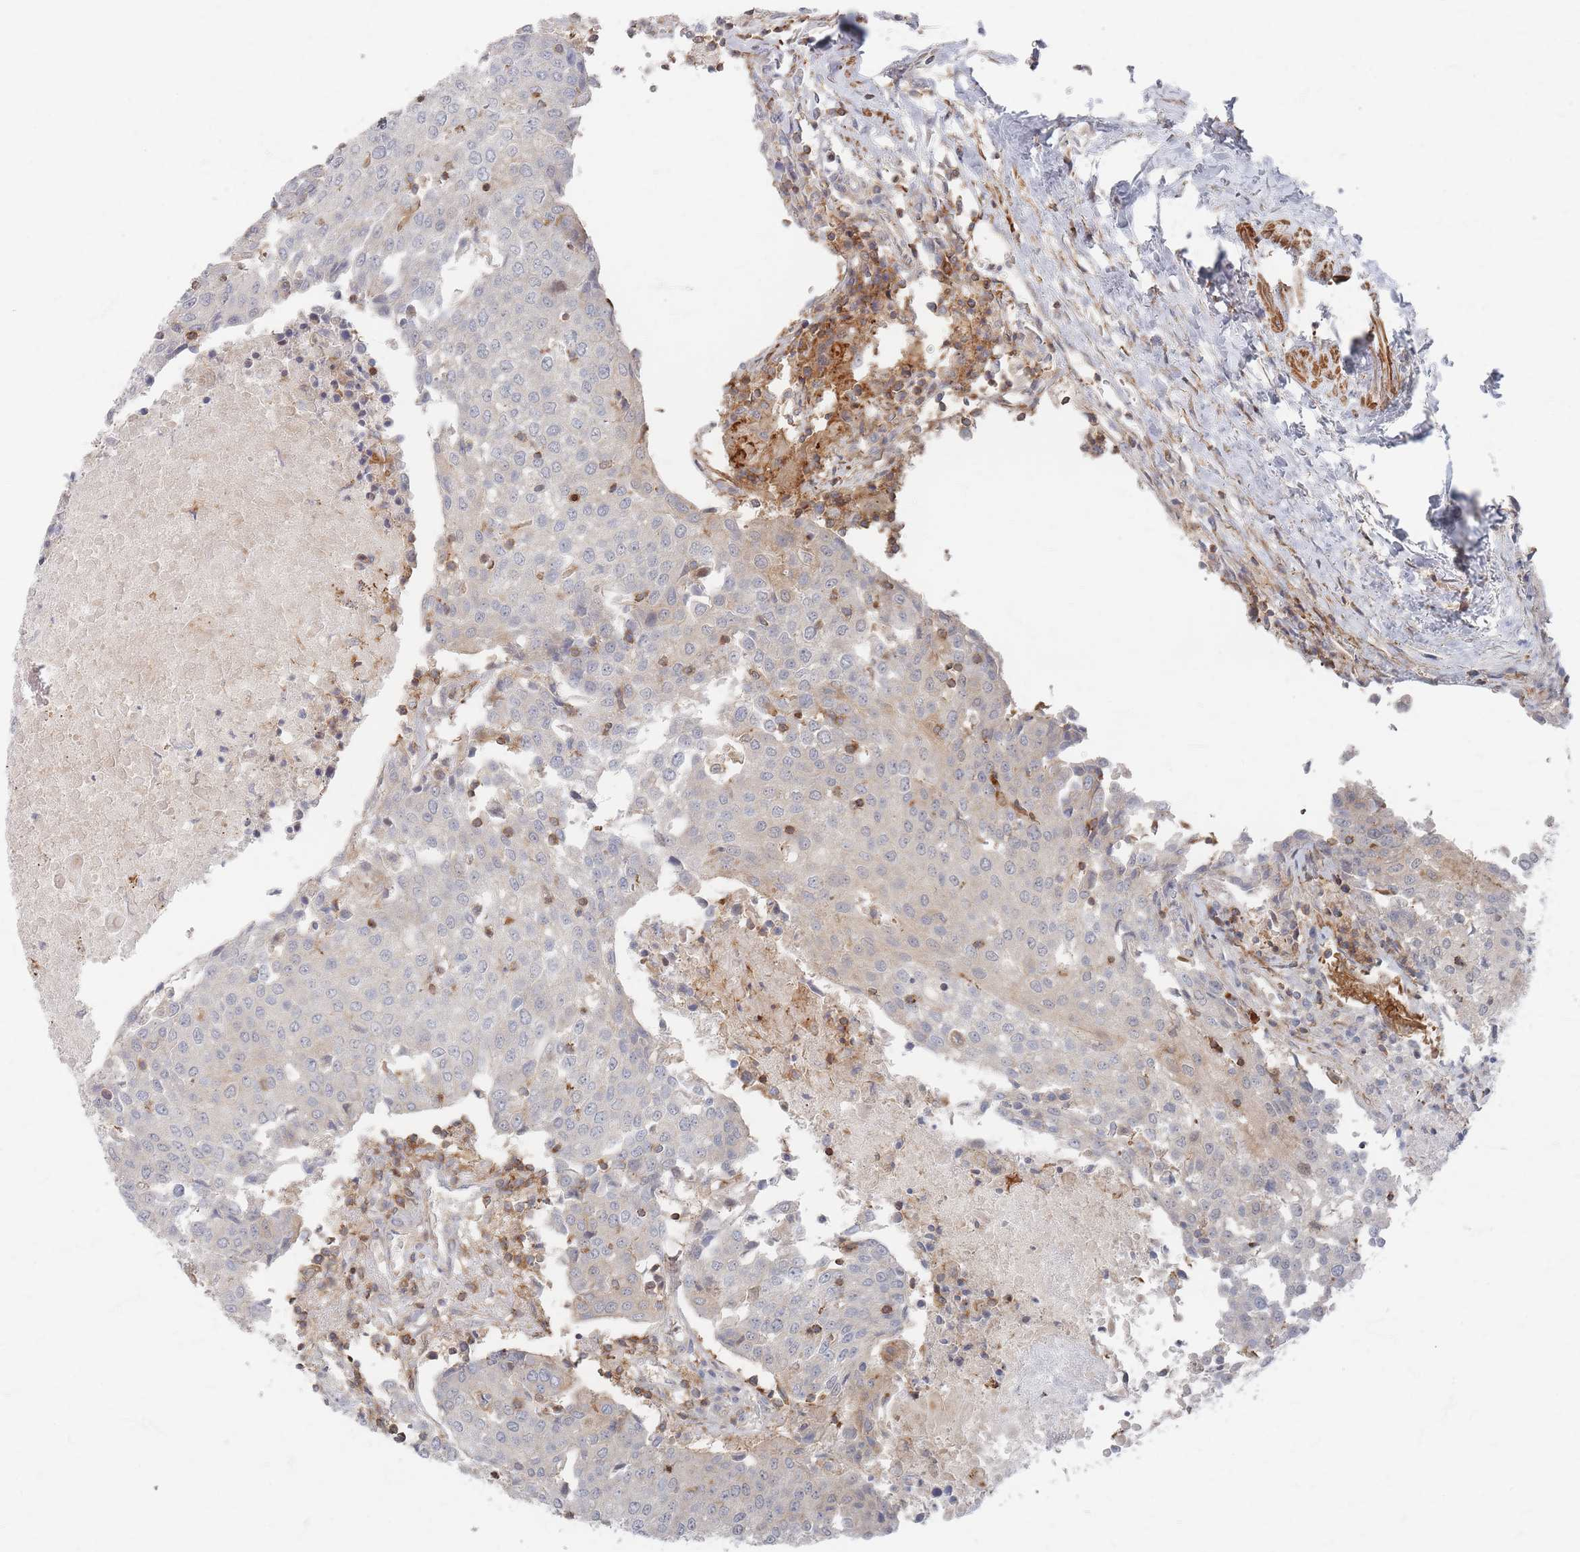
{"staining": {"intensity": "weak", "quantity": "<25%", "location": "cytoplasmic/membranous"}, "tissue": "urothelial cancer", "cell_type": "Tumor cells", "image_type": "cancer", "snomed": [{"axis": "morphology", "description": "Urothelial carcinoma, High grade"}, {"axis": "topography", "description": "Urinary bladder"}], "caption": "DAB (3,3'-diaminobenzidine) immunohistochemical staining of urothelial carcinoma (high-grade) exhibits no significant positivity in tumor cells.", "gene": "ZNF852", "patient": {"sex": "female", "age": 85}}